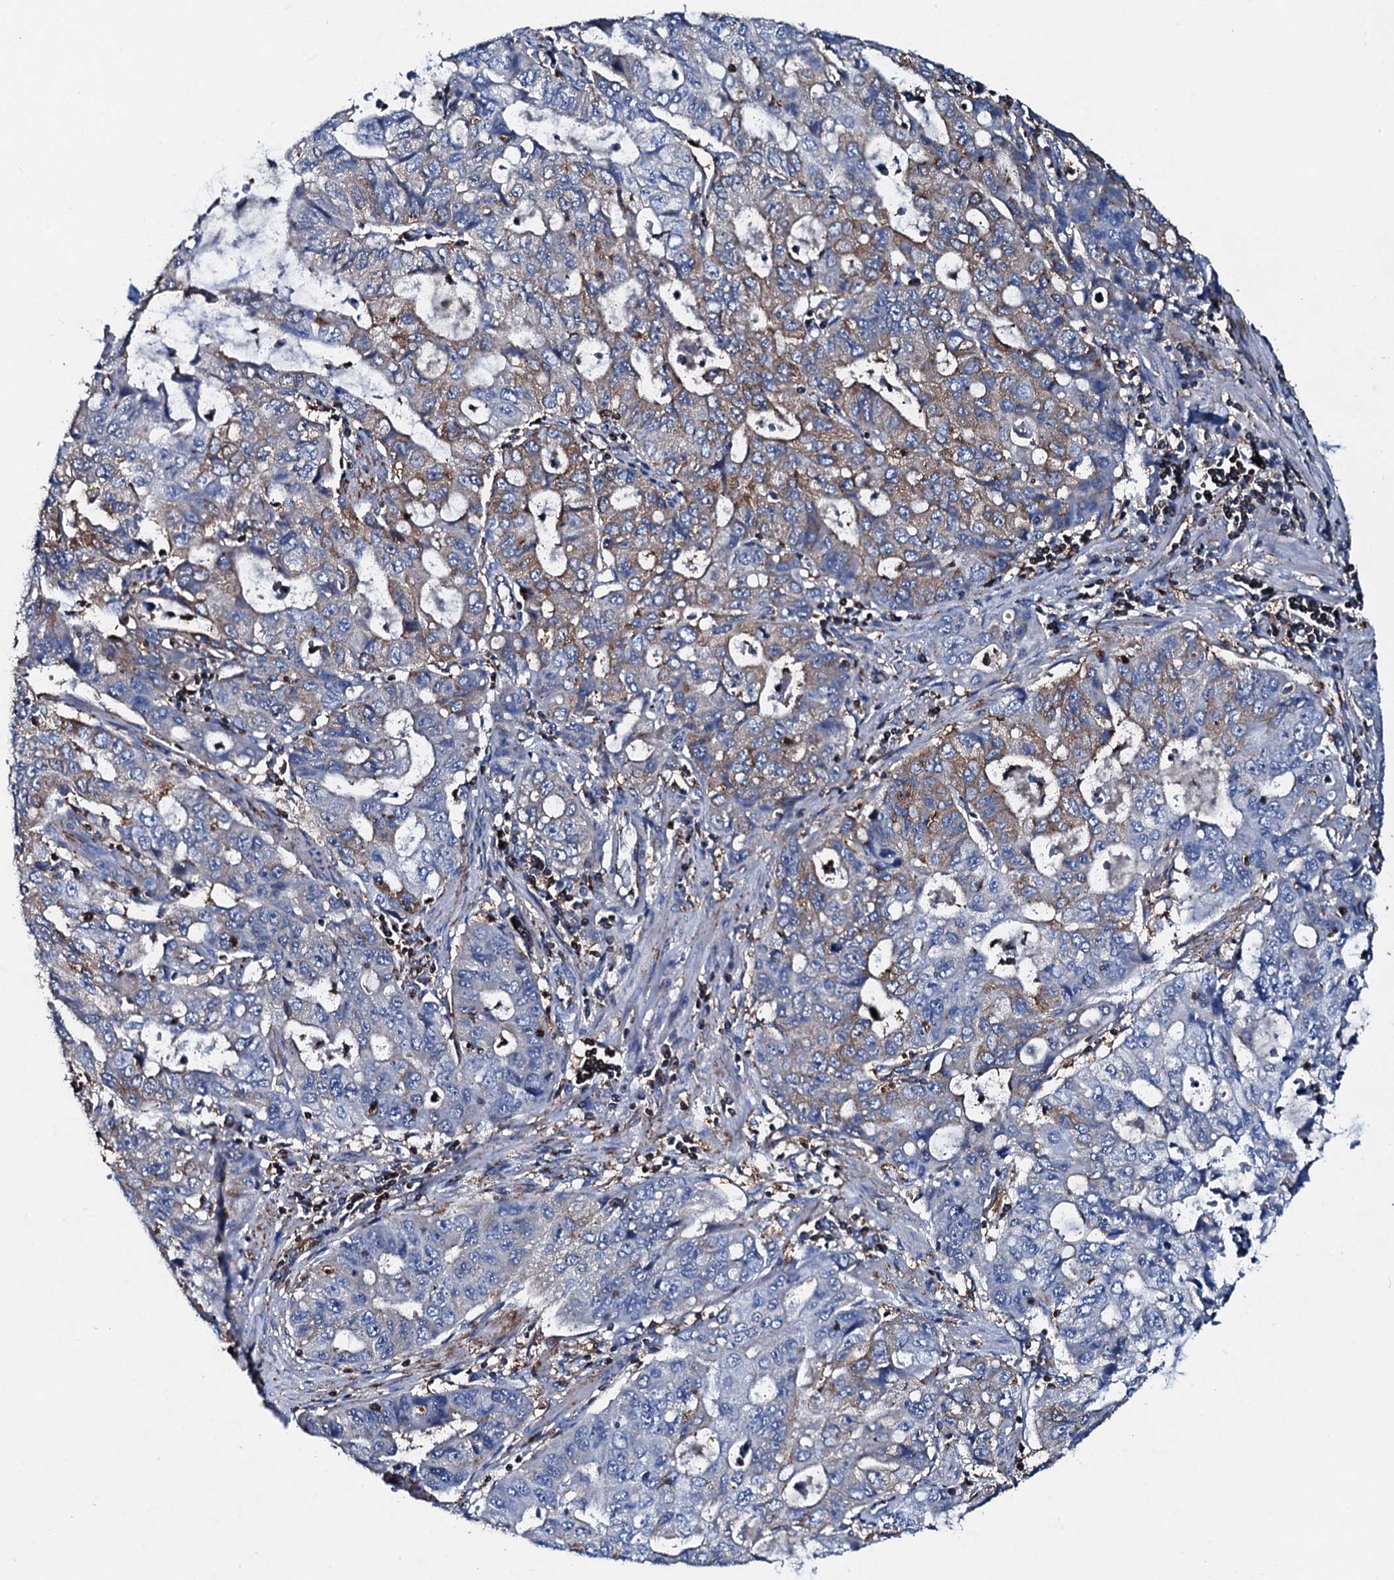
{"staining": {"intensity": "weak", "quantity": "<25%", "location": "cytoplasmic/membranous"}, "tissue": "stomach cancer", "cell_type": "Tumor cells", "image_type": "cancer", "snomed": [{"axis": "morphology", "description": "Adenocarcinoma, NOS"}, {"axis": "topography", "description": "Stomach, upper"}], "caption": "Image shows no protein staining in tumor cells of stomach cancer (adenocarcinoma) tissue.", "gene": "MS4A4E", "patient": {"sex": "female", "age": 52}}